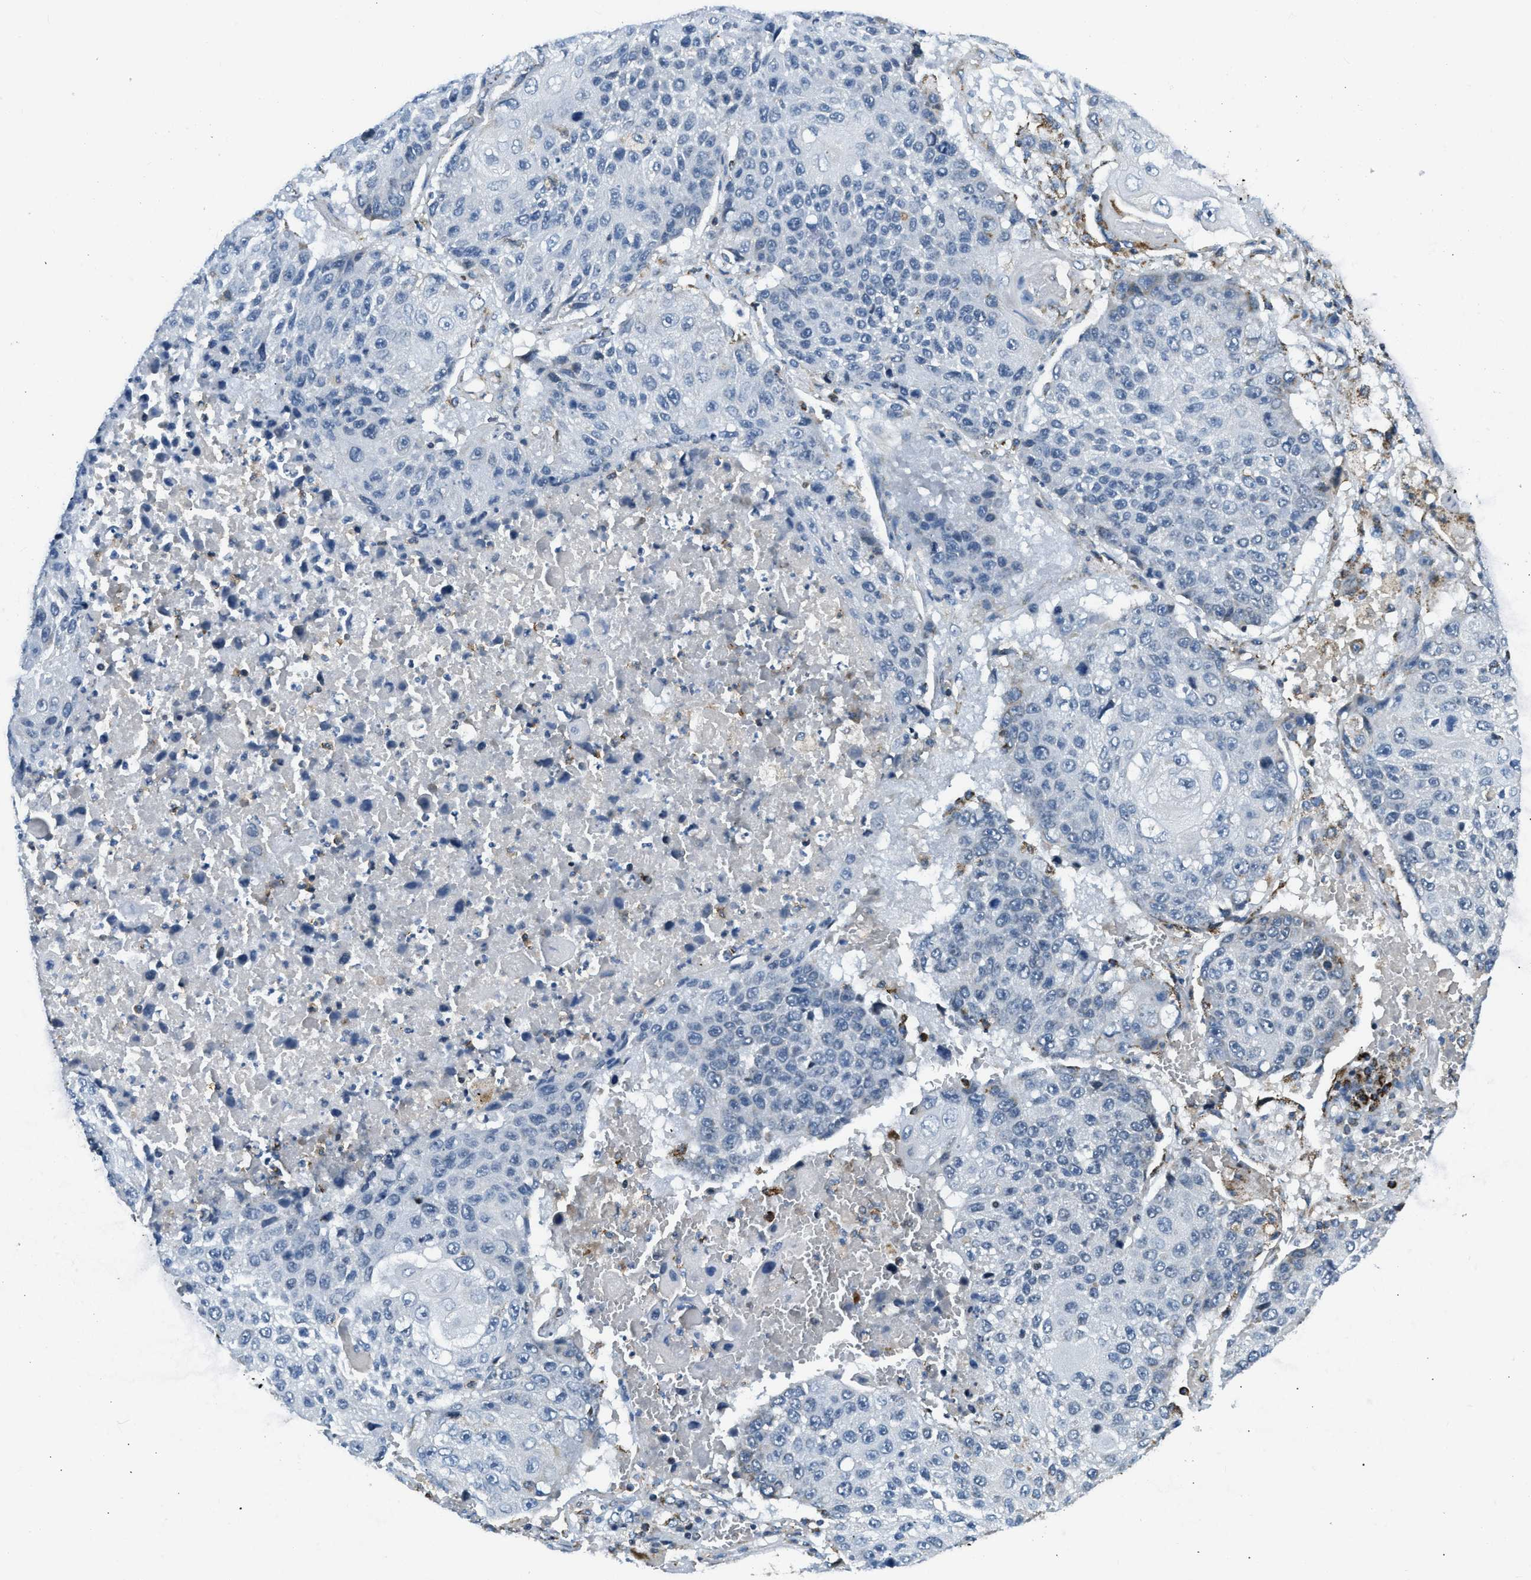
{"staining": {"intensity": "negative", "quantity": "none", "location": "none"}, "tissue": "lung cancer", "cell_type": "Tumor cells", "image_type": "cancer", "snomed": [{"axis": "morphology", "description": "Squamous cell carcinoma, NOS"}, {"axis": "topography", "description": "Lung"}], "caption": "Tumor cells are negative for protein expression in human squamous cell carcinoma (lung). The staining was performed using DAB to visualize the protein expression in brown, while the nuclei were stained in blue with hematoxylin (Magnification: 20x).", "gene": "ACADVL", "patient": {"sex": "male", "age": 61}}